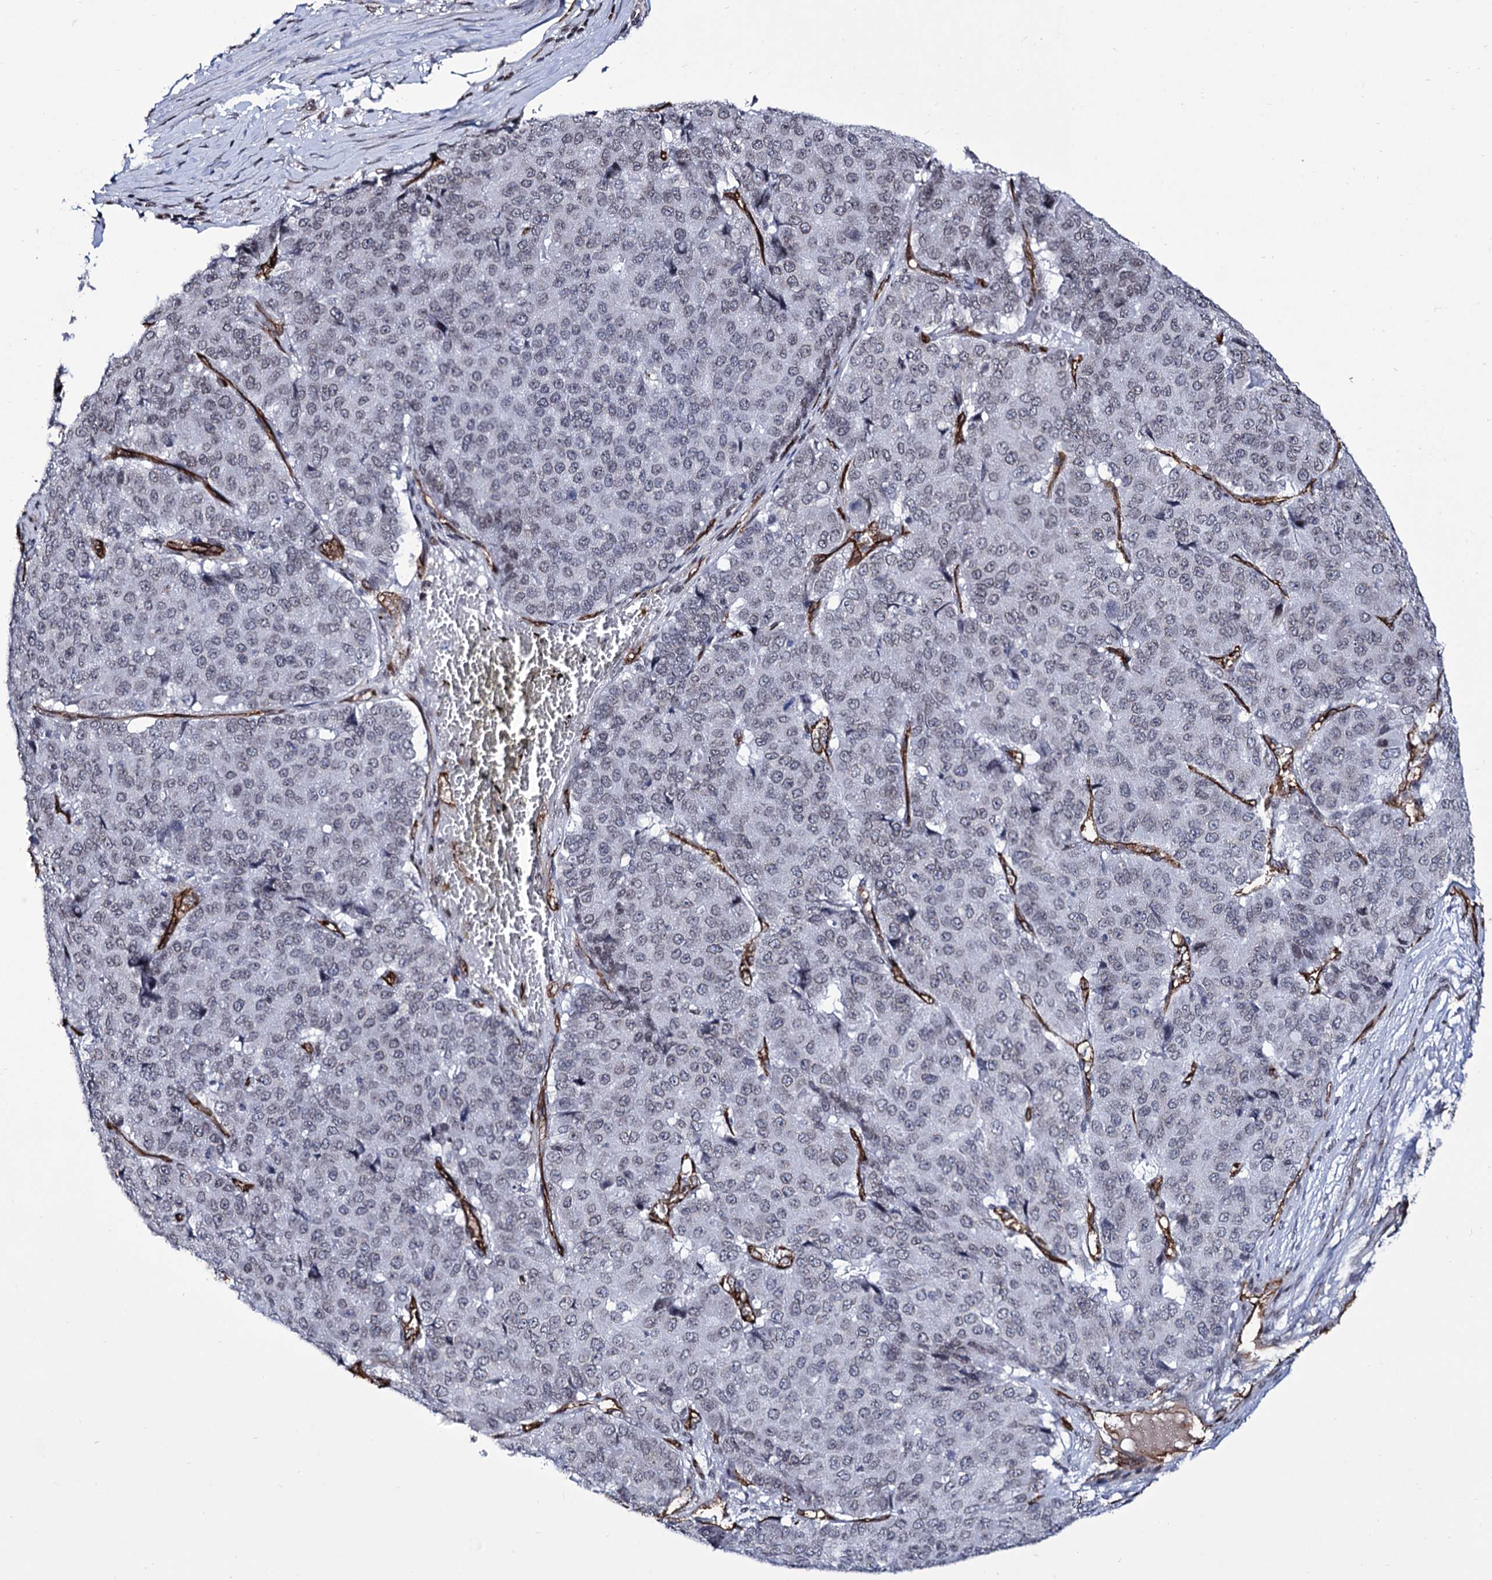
{"staining": {"intensity": "negative", "quantity": "none", "location": "none"}, "tissue": "pancreatic cancer", "cell_type": "Tumor cells", "image_type": "cancer", "snomed": [{"axis": "morphology", "description": "Adenocarcinoma, NOS"}, {"axis": "topography", "description": "Pancreas"}], "caption": "Image shows no significant protein staining in tumor cells of pancreatic cancer. (DAB (3,3'-diaminobenzidine) immunohistochemistry (IHC) with hematoxylin counter stain).", "gene": "ZC3H12C", "patient": {"sex": "male", "age": 50}}